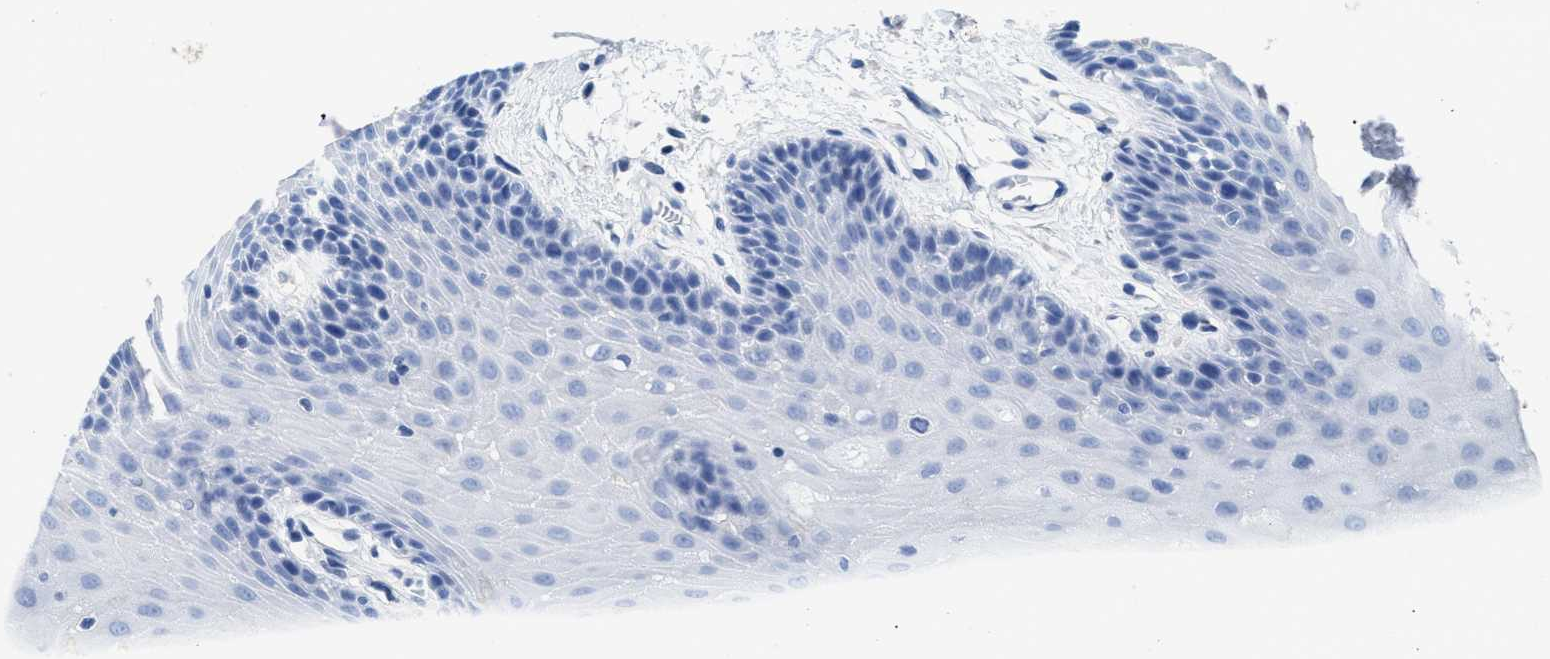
{"staining": {"intensity": "negative", "quantity": "none", "location": "none"}, "tissue": "oral mucosa", "cell_type": "Squamous epithelial cells", "image_type": "normal", "snomed": [{"axis": "morphology", "description": "Normal tissue, NOS"}, {"axis": "morphology", "description": "Squamous cell carcinoma, NOS"}, {"axis": "topography", "description": "Oral tissue"}, {"axis": "topography", "description": "Head-Neck"}], "caption": "Squamous epithelial cells show no significant protein positivity in unremarkable oral mucosa.", "gene": "DLC1", "patient": {"sex": "male", "age": 71}}